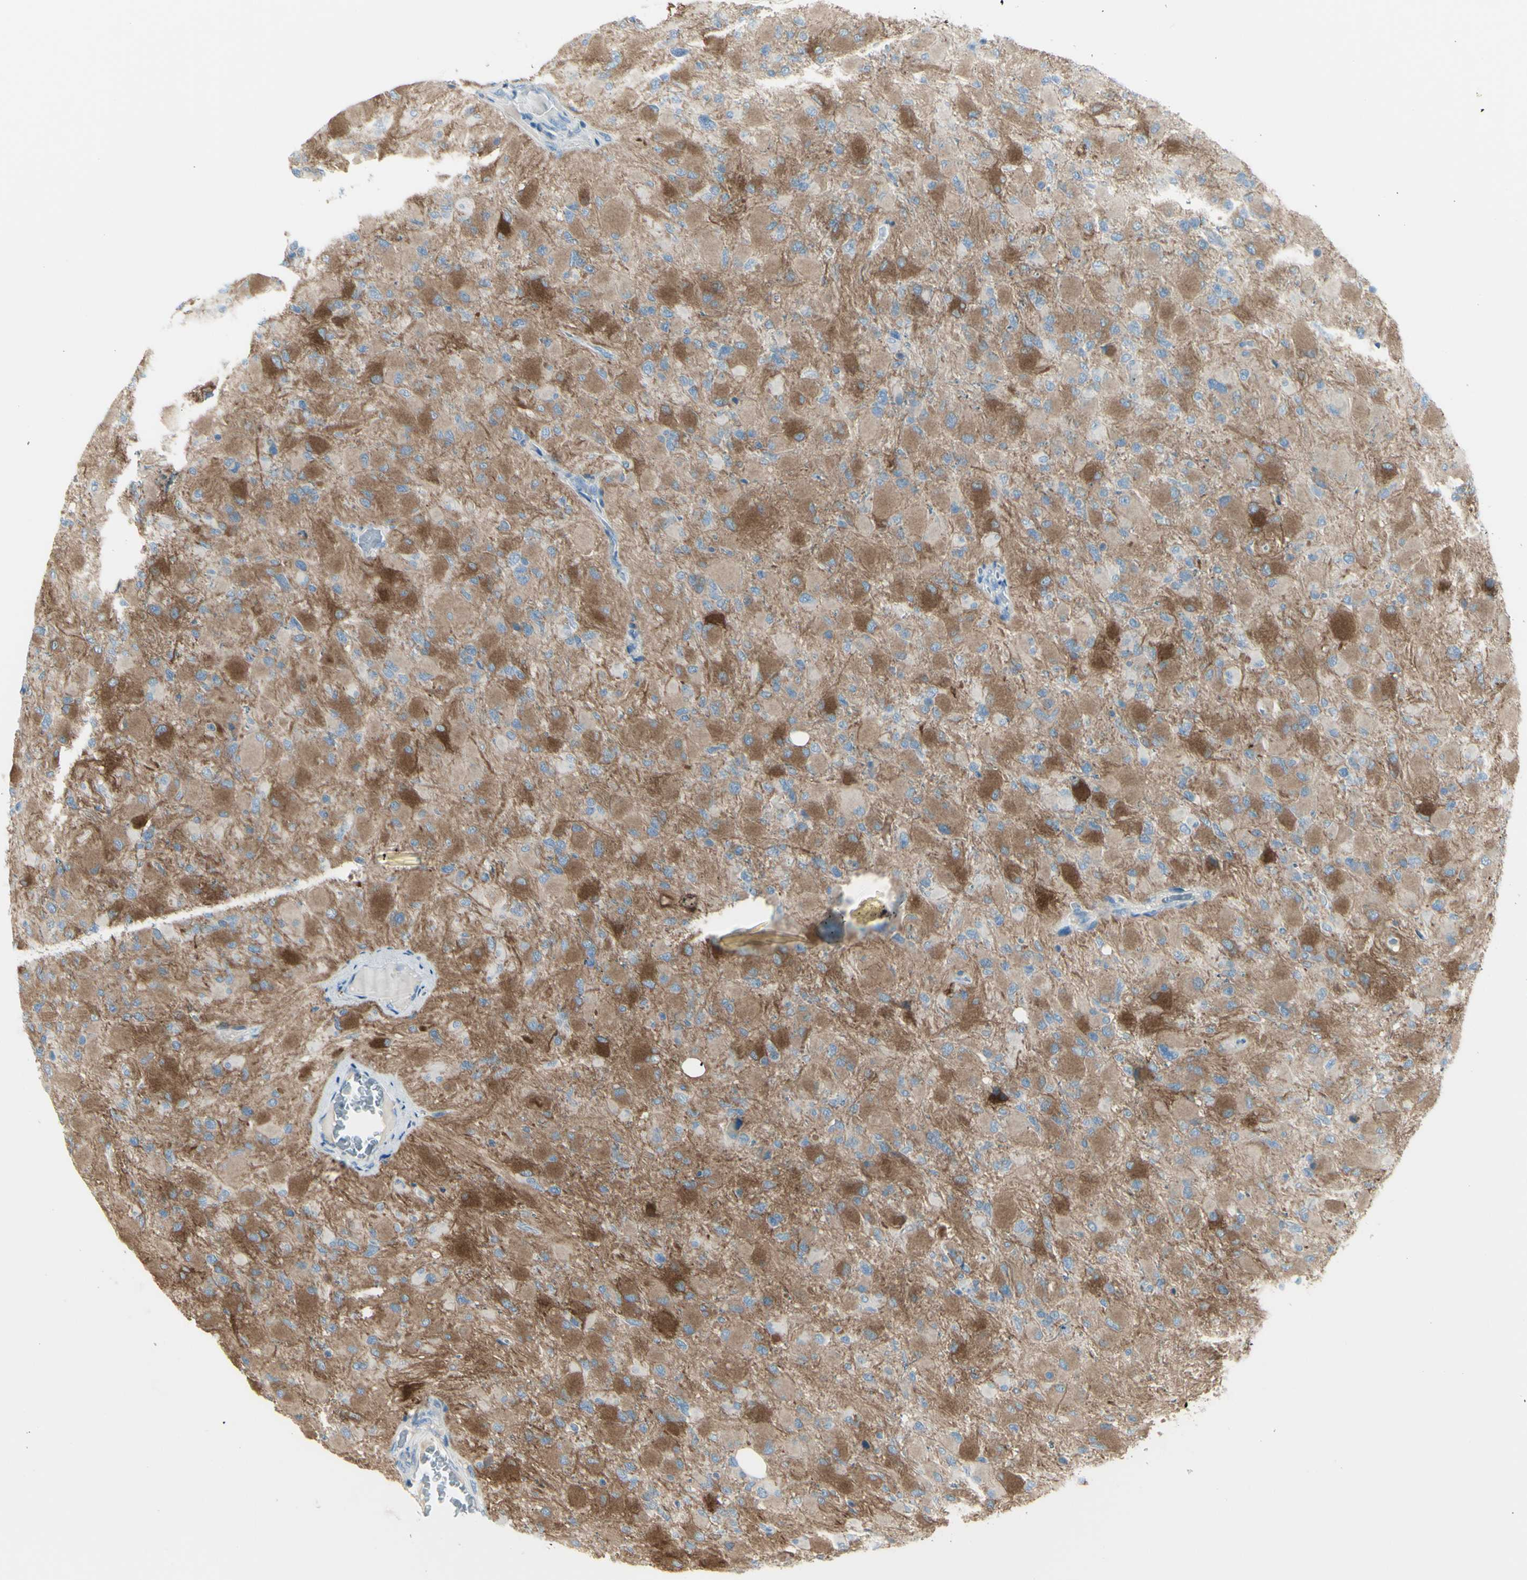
{"staining": {"intensity": "moderate", "quantity": "25%-75%", "location": "cytoplasmic/membranous"}, "tissue": "glioma", "cell_type": "Tumor cells", "image_type": "cancer", "snomed": [{"axis": "morphology", "description": "Glioma, malignant, High grade"}, {"axis": "topography", "description": "Cerebral cortex"}], "caption": "Immunohistochemical staining of human glioma exhibits medium levels of moderate cytoplasmic/membranous protein staining in approximately 25%-75% of tumor cells.", "gene": "GPR34", "patient": {"sex": "female", "age": 36}}